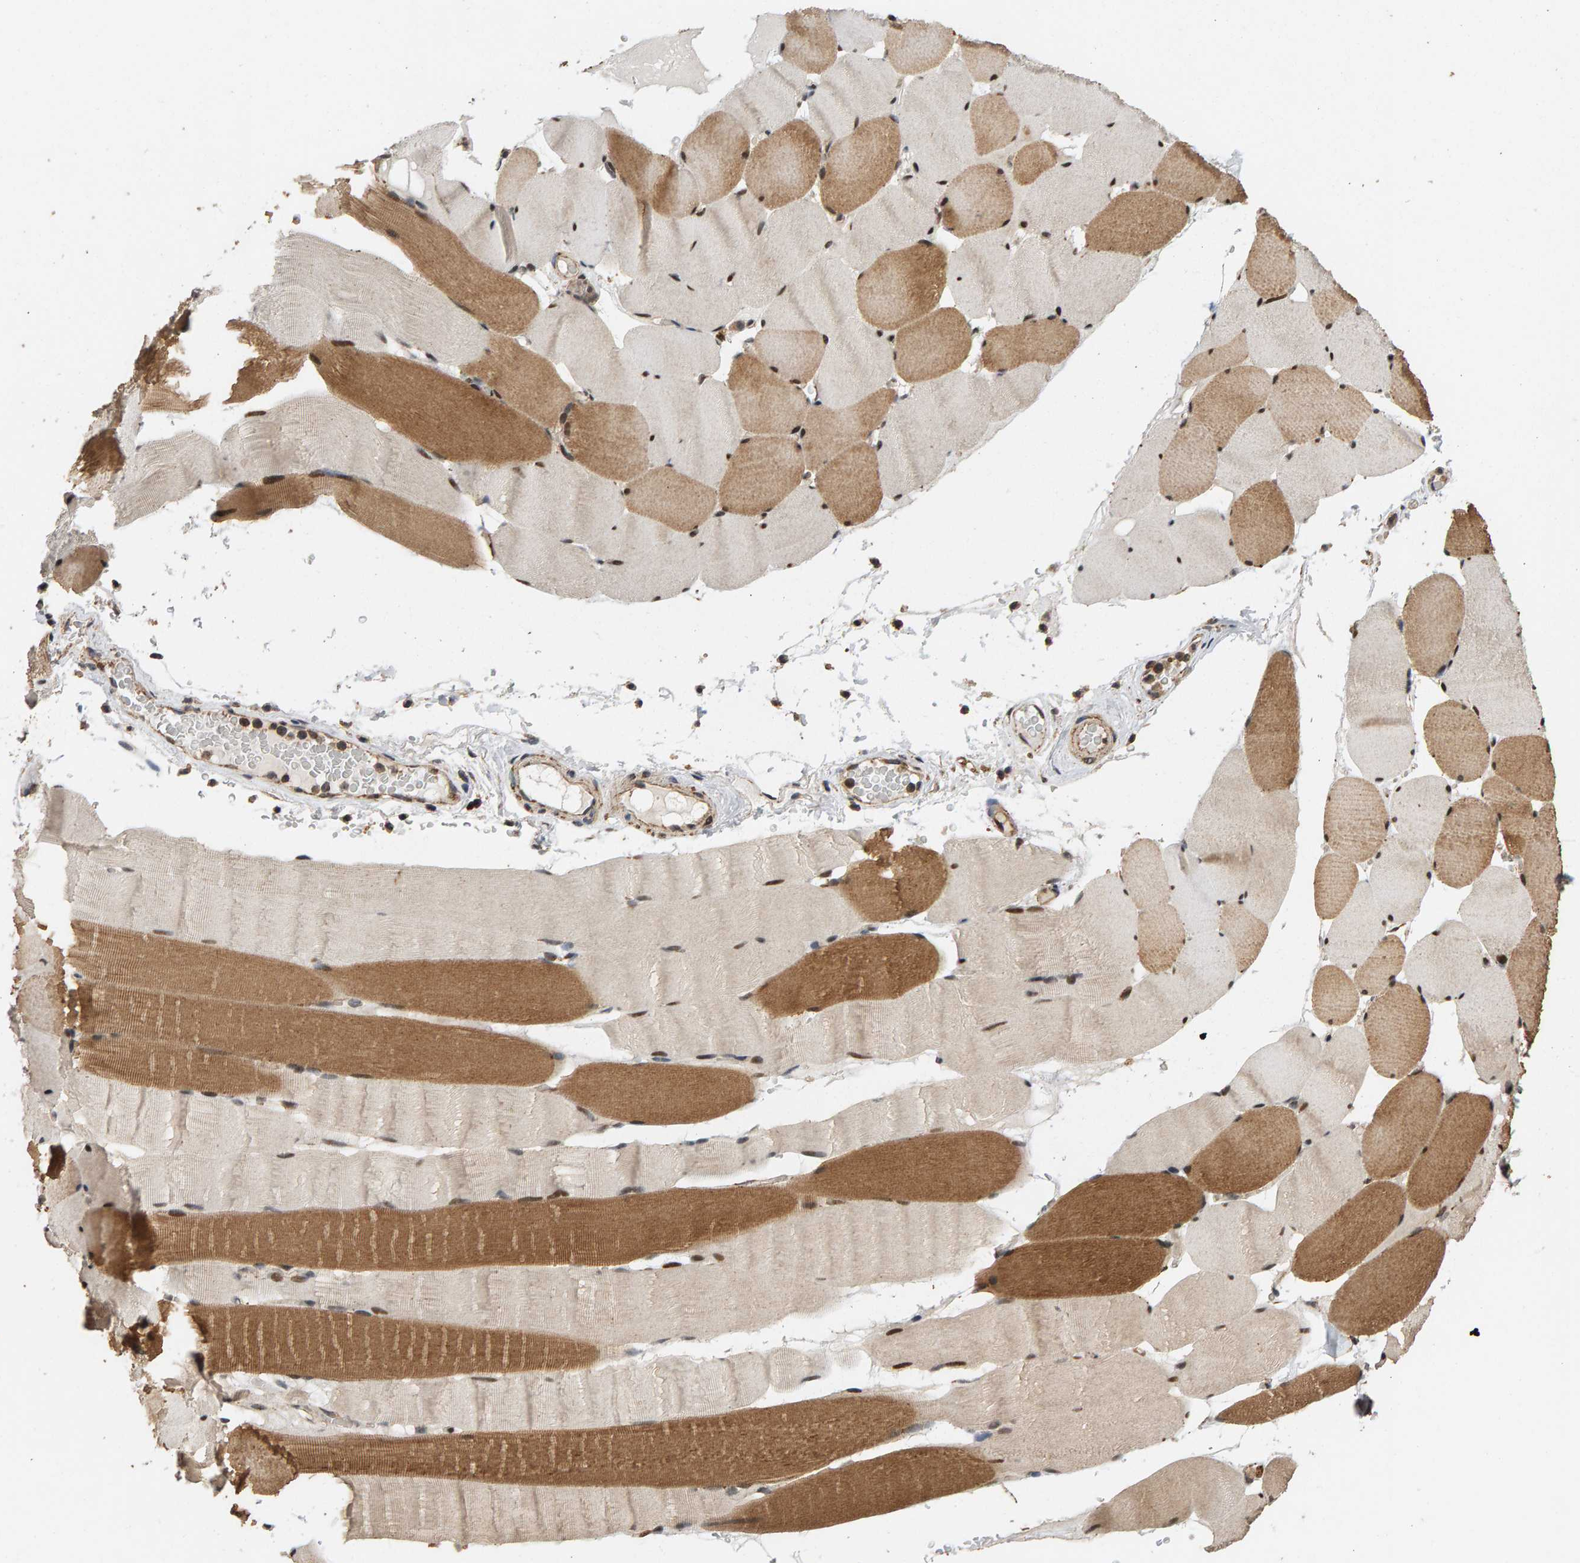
{"staining": {"intensity": "moderate", "quantity": ">75%", "location": "cytoplasmic/membranous,nuclear"}, "tissue": "skeletal muscle", "cell_type": "Myocytes", "image_type": "normal", "snomed": [{"axis": "morphology", "description": "Normal tissue, NOS"}, {"axis": "topography", "description": "Skeletal muscle"}], "caption": "High-power microscopy captured an immunohistochemistry (IHC) image of normal skeletal muscle, revealing moderate cytoplasmic/membranous,nuclear staining in about >75% of myocytes. (Brightfield microscopy of DAB IHC at high magnification).", "gene": "GSTK1", "patient": {"sex": "male", "age": 62}}